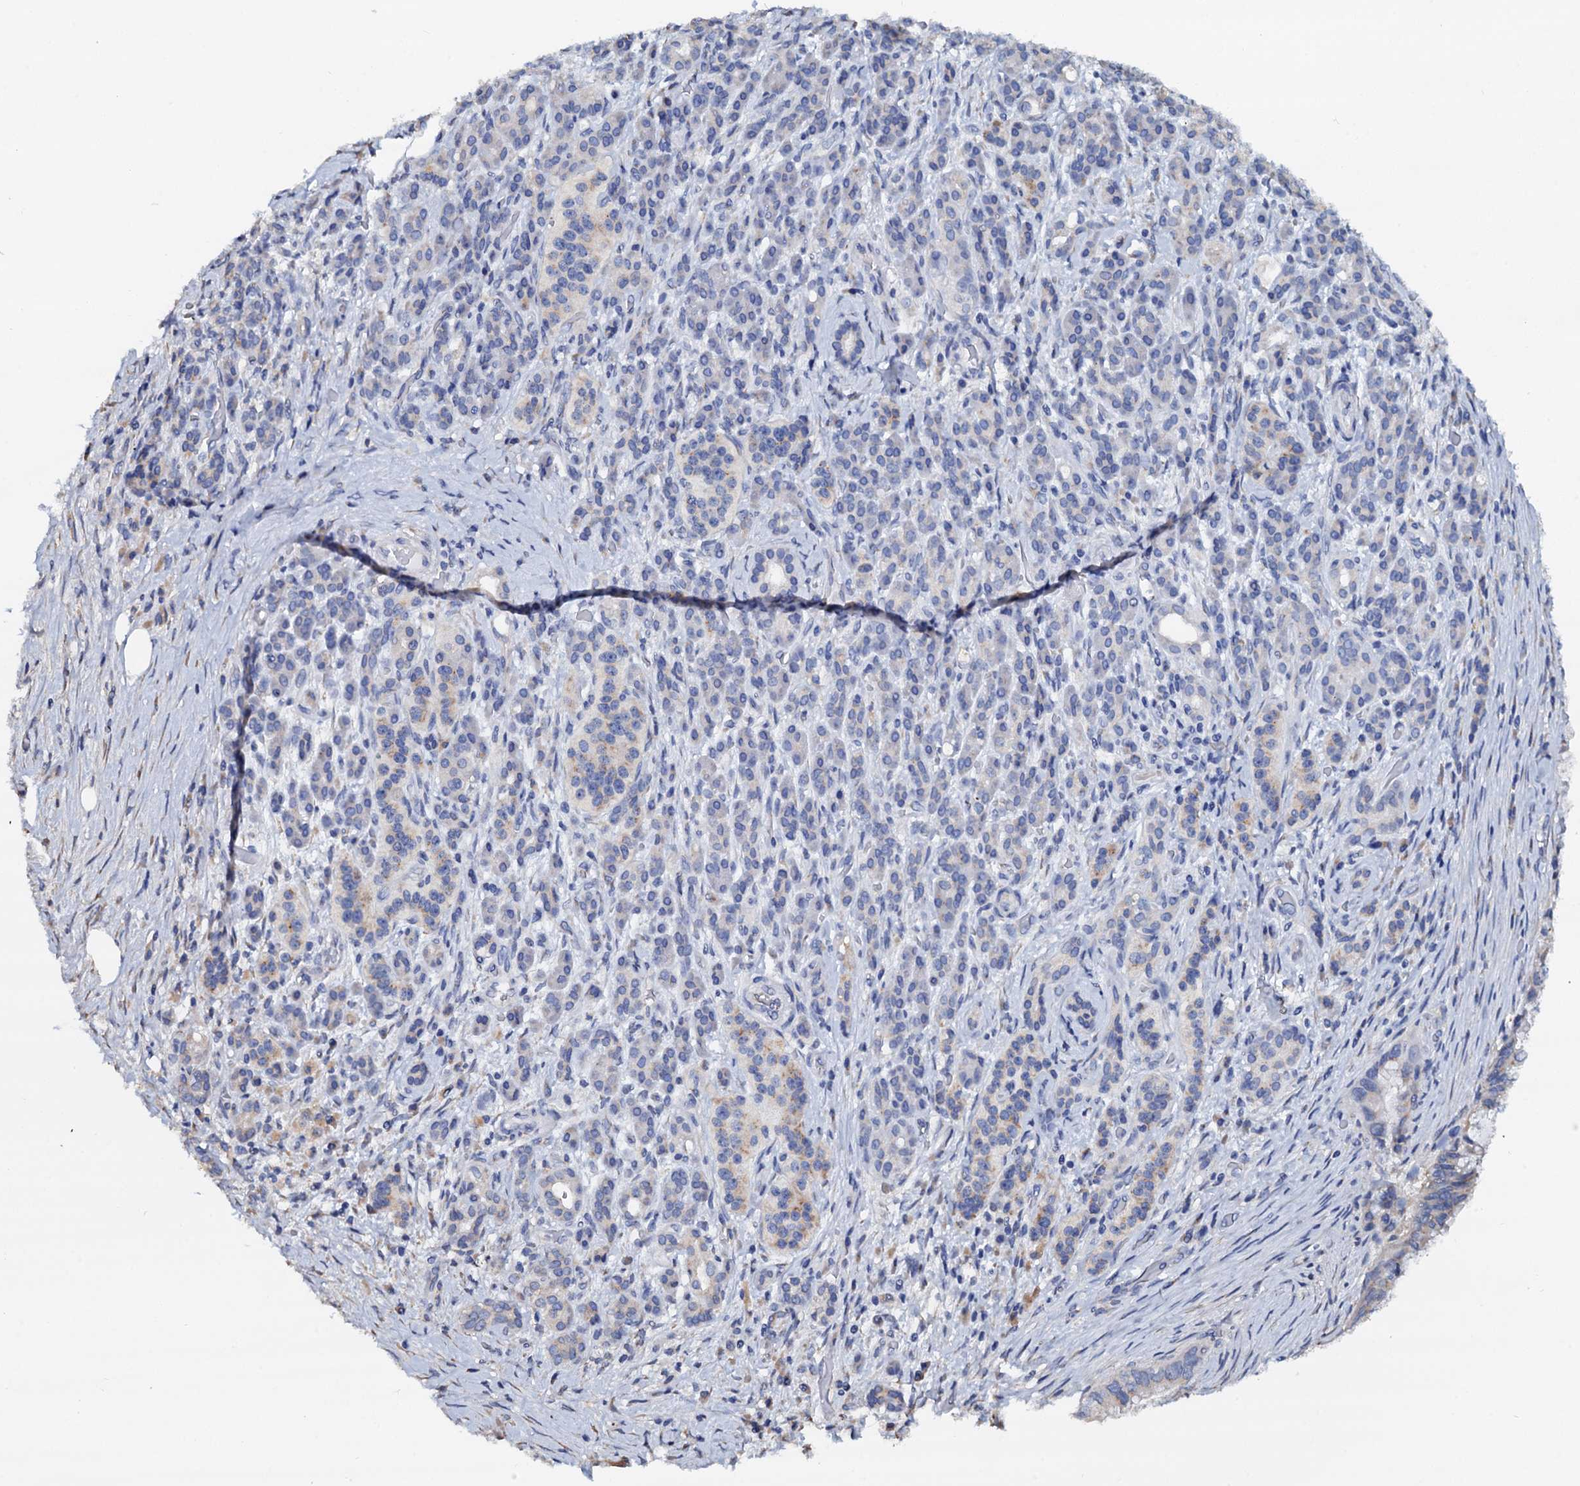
{"staining": {"intensity": "negative", "quantity": "none", "location": "none"}, "tissue": "pancreatic cancer", "cell_type": "Tumor cells", "image_type": "cancer", "snomed": [{"axis": "morphology", "description": "Adenocarcinoma, NOS"}, {"axis": "topography", "description": "Pancreas"}], "caption": "IHC micrograph of human pancreatic adenocarcinoma stained for a protein (brown), which exhibits no positivity in tumor cells. (Stains: DAB (3,3'-diaminobenzidine) immunohistochemistry (IHC) with hematoxylin counter stain, Microscopy: brightfield microscopy at high magnification).", "gene": "AKAP3", "patient": {"sex": "female", "age": 73}}